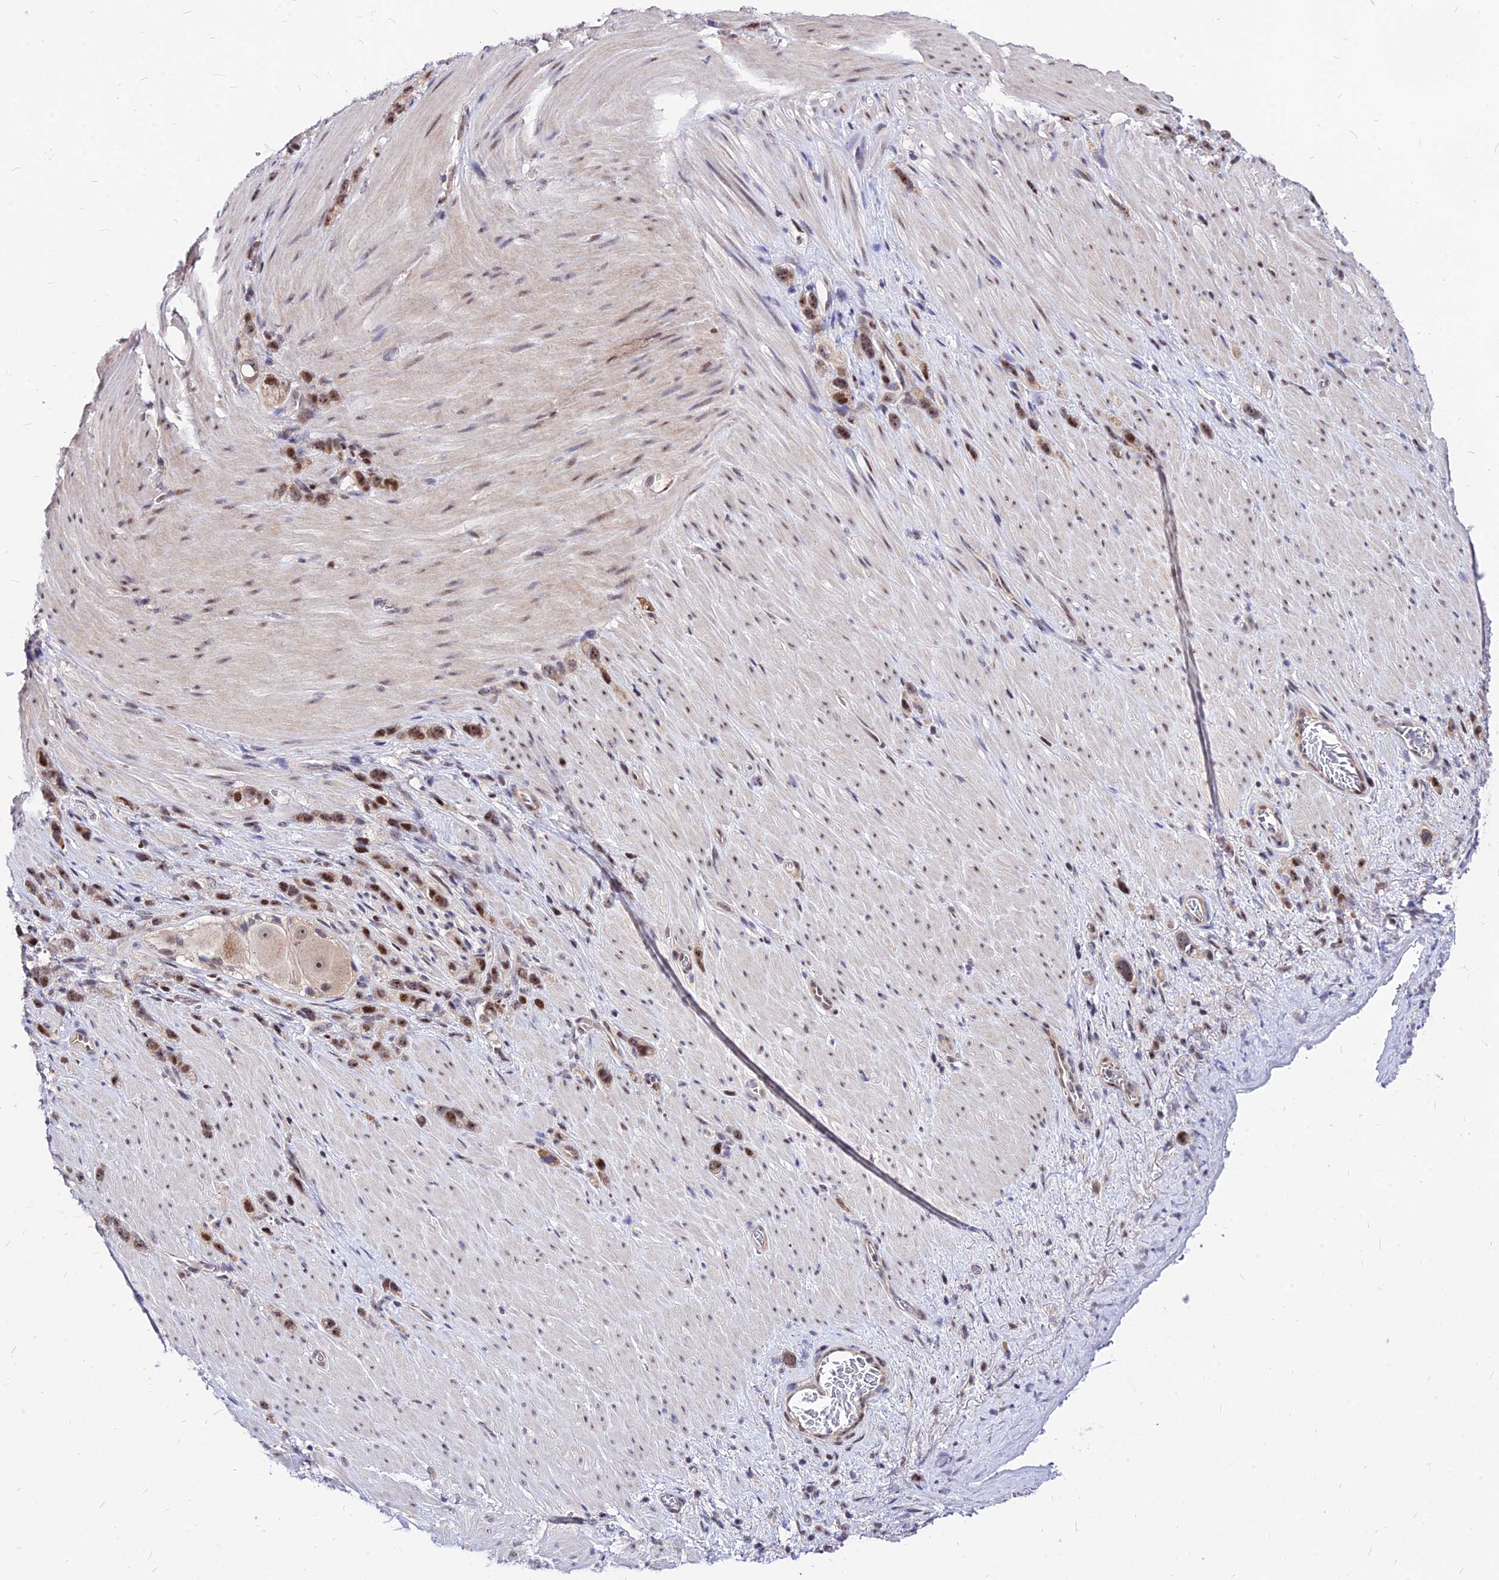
{"staining": {"intensity": "moderate", "quantity": ">75%", "location": "nuclear"}, "tissue": "stomach cancer", "cell_type": "Tumor cells", "image_type": "cancer", "snomed": [{"axis": "morphology", "description": "Adenocarcinoma, NOS"}, {"axis": "topography", "description": "Stomach"}], "caption": "Brown immunohistochemical staining in human stomach cancer demonstrates moderate nuclear positivity in about >75% of tumor cells.", "gene": "DDX55", "patient": {"sex": "female", "age": 65}}